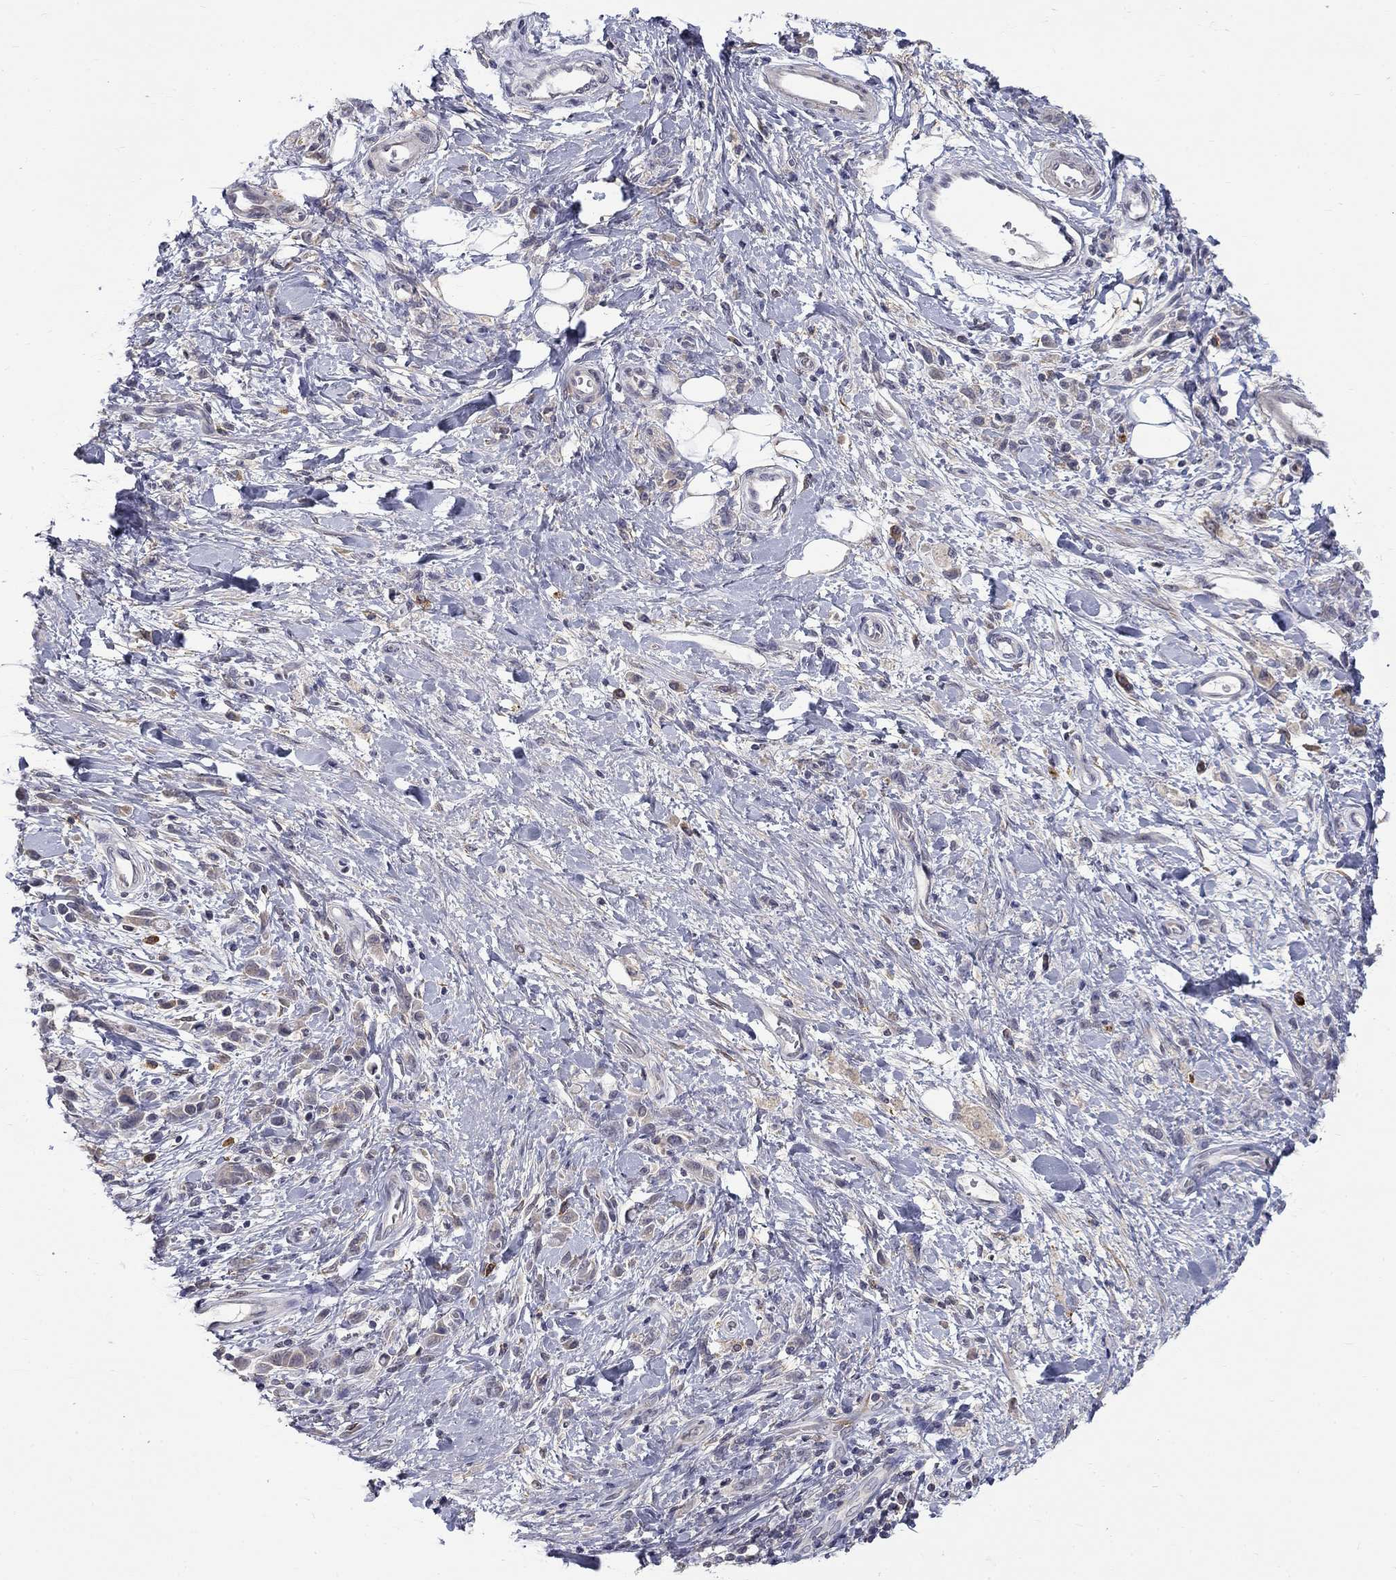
{"staining": {"intensity": "weak", "quantity": "25%-75%", "location": "cytoplasmic/membranous"}, "tissue": "stomach cancer", "cell_type": "Tumor cells", "image_type": "cancer", "snomed": [{"axis": "morphology", "description": "Adenocarcinoma, NOS"}, {"axis": "topography", "description": "Stomach"}], "caption": "DAB immunohistochemical staining of human stomach cancer reveals weak cytoplasmic/membranous protein positivity in about 25%-75% of tumor cells.", "gene": "PCBP3", "patient": {"sex": "male", "age": 77}}